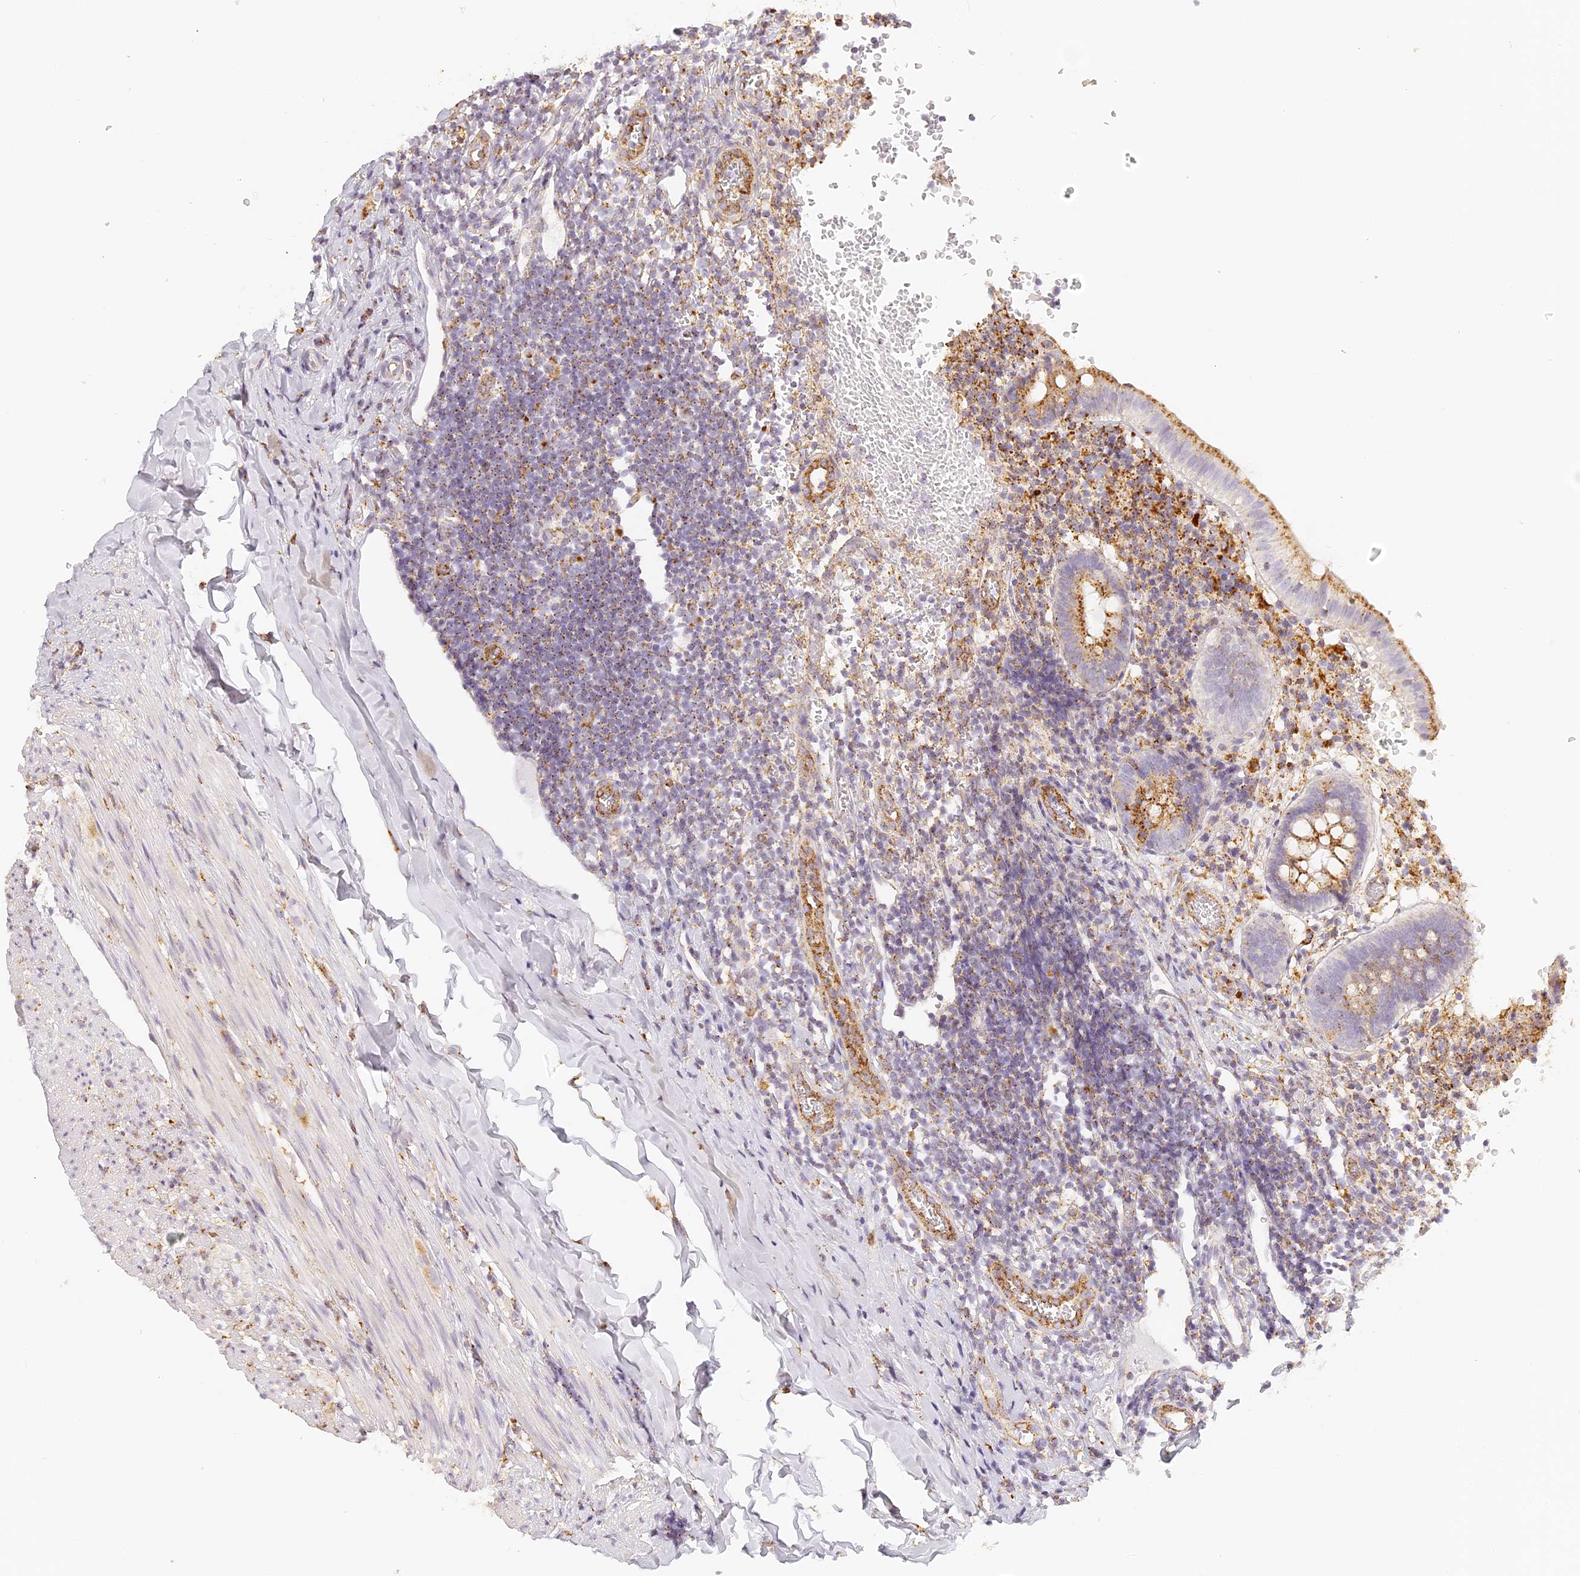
{"staining": {"intensity": "moderate", "quantity": ">75%", "location": "cytoplasmic/membranous"}, "tissue": "appendix", "cell_type": "Glandular cells", "image_type": "normal", "snomed": [{"axis": "morphology", "description": "Normal tissue, NOS"}, {"axis": "topography", "description": "Appendix"}], "caption": "Moderate cytoplasmic/membranous staining is appreciated in about >75% of glandular cells in normal appendix.", "gene": "LAMP2", "patient": {"sex": "male", "age": 8}}